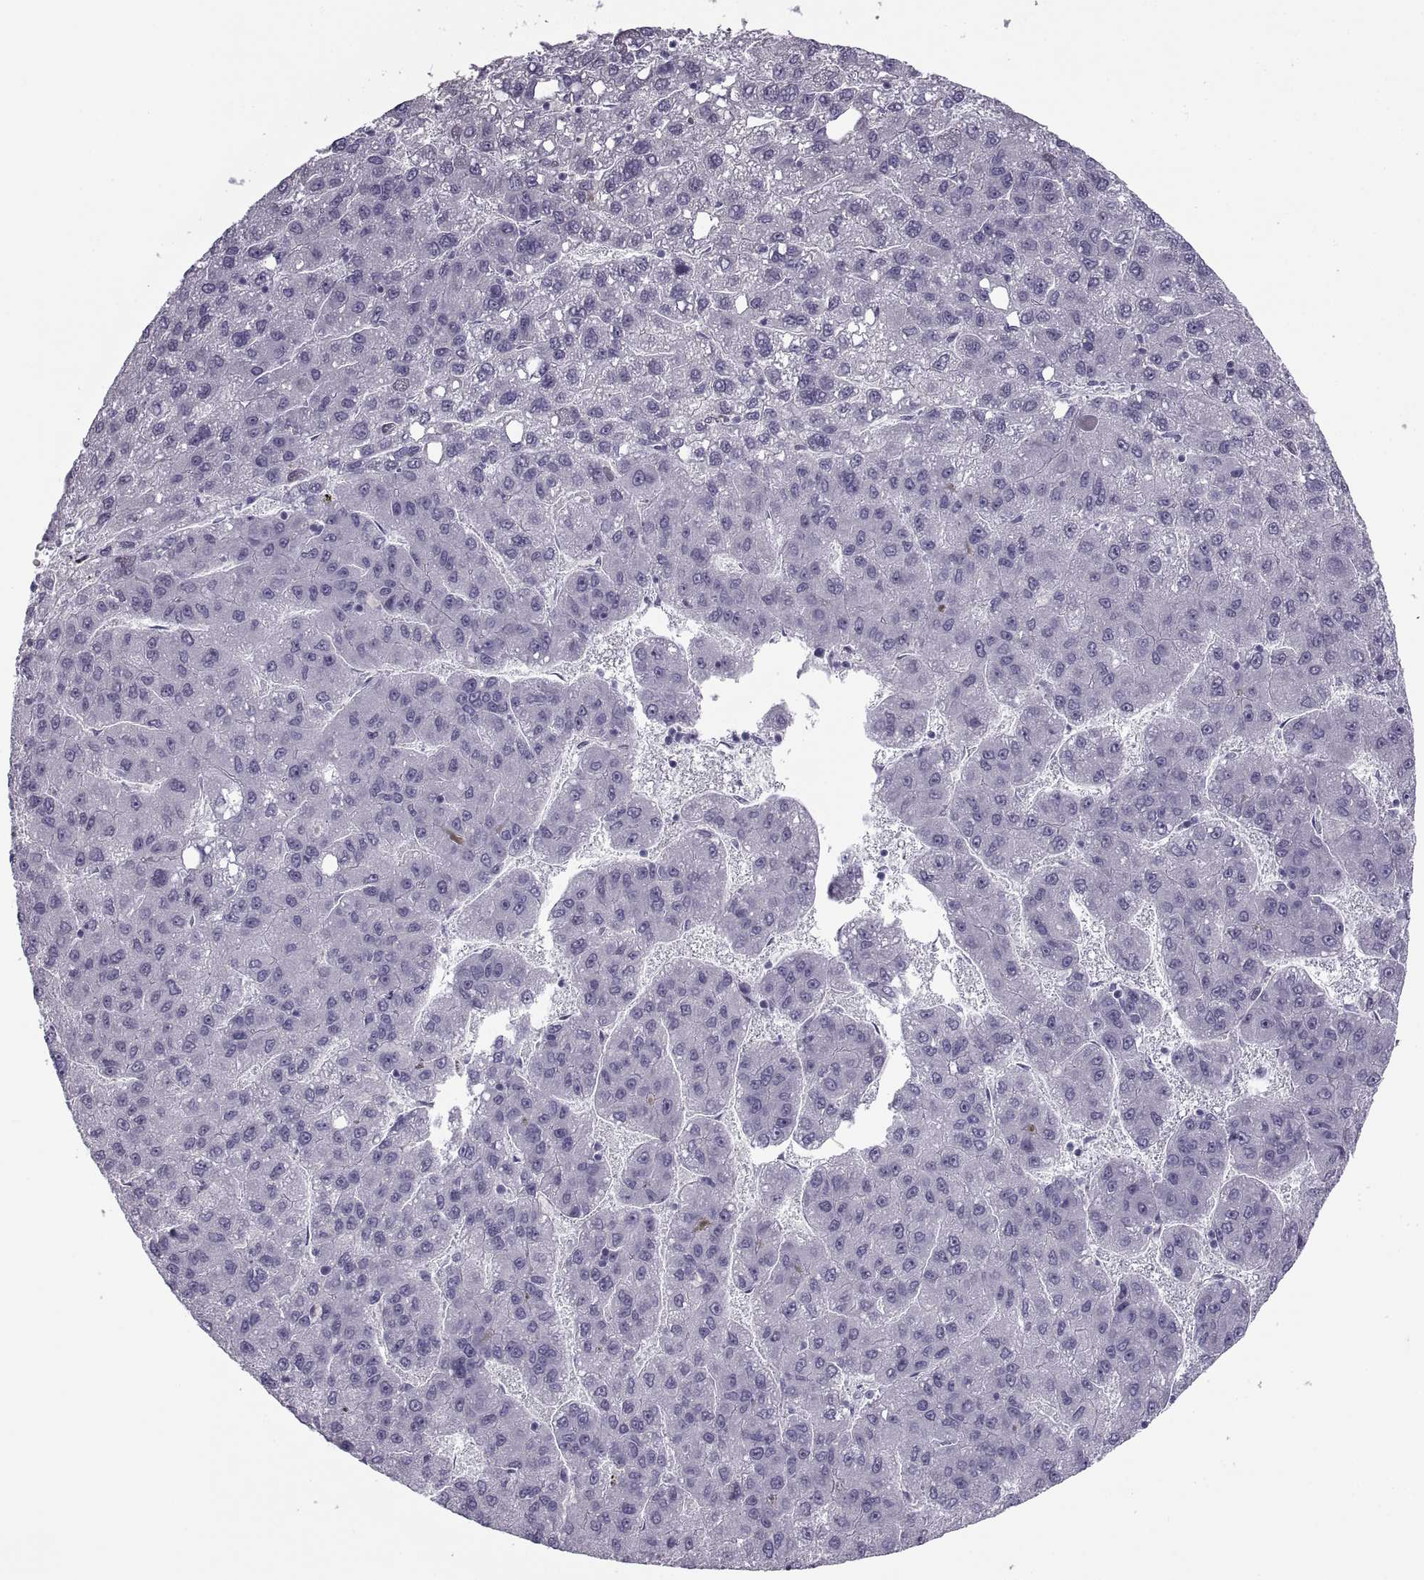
{"staining": {"intensity": "negative", "quantity": "none", "location": "none"}, "tissue": "liver cancer", "cell_type": "Tumor cells", "image_type": "cancer", "snomed": [{"axis": "morphology", "description": "Carcinoma, Hepatocellular, NOS"}, {"axis": "topography", "description": "Liver"}], "caption": "A micrograph of human liver cancer (hepatocellular carcinoma) is negative for staining in tumor cells. The staining is performed using DAB (3,3'-diaminobenzidine) brown chromogen with nuclei counter-stained in using hematoxylin.", "gene": "RLBP1", "patient": {"sex": "female", "age": 82}}